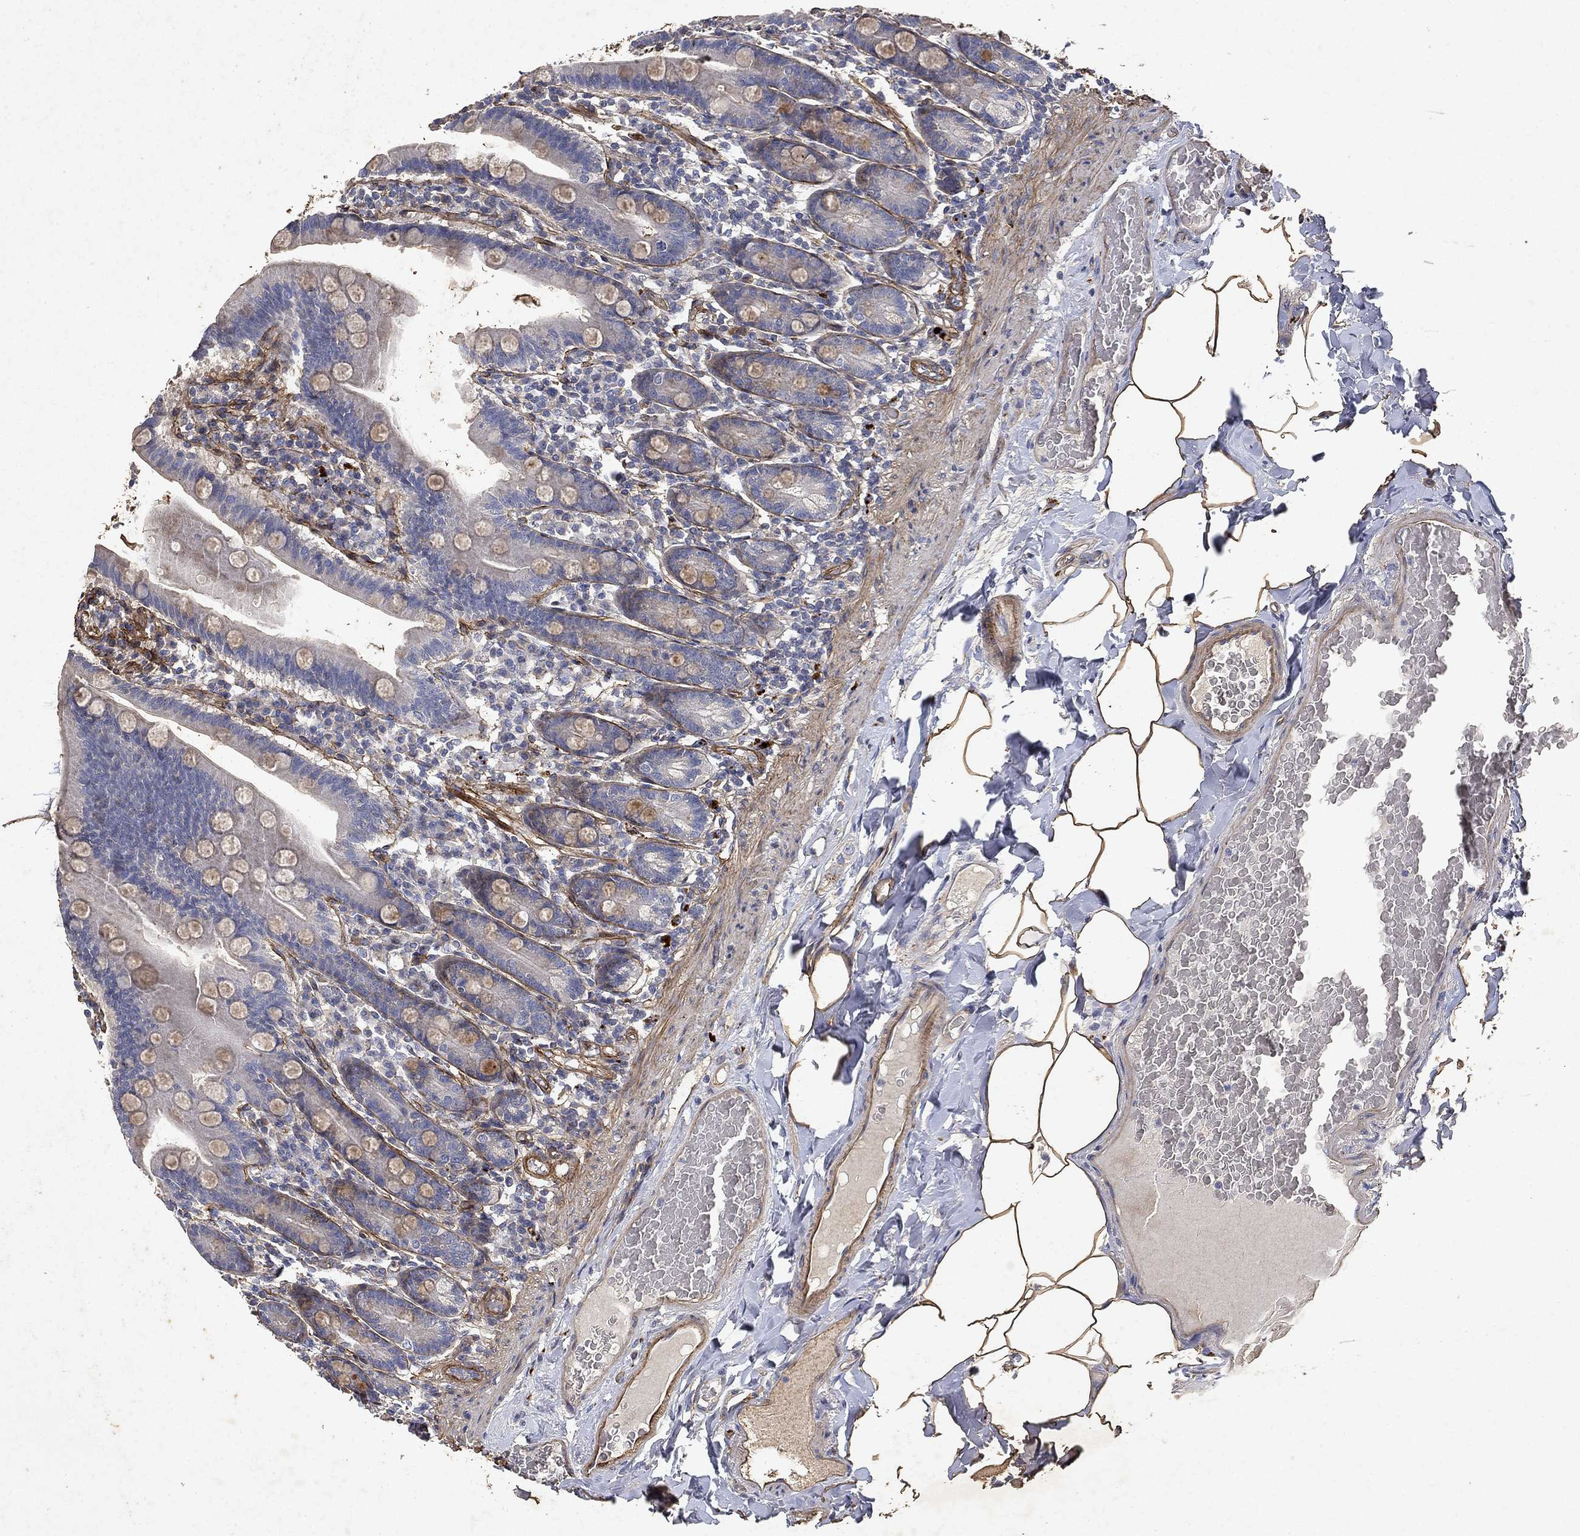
{"staining": {"intensity": "negative", "quantity": "none", "location": "none"}, "tissue": "small intestine", "cell_type": "Glandular cells", "image_type": "normal", "snomed": [{"axis": "morphology", "description": "Normal tissue, NOS"}, {"axis": "topography", "description": "Small intestine"}], "caption": "High magnification brightfield microscopy of normal small intestine stained with DAB (brown) and counterstained with hematoxylin (blue): glandular cells show no significant positivity. (DAB (3,3'-diaminobenzidine) IHC with hematoxylin counter stain).", "gene": "COL4A2", "patient": {"sex": "male", "age": 66}}